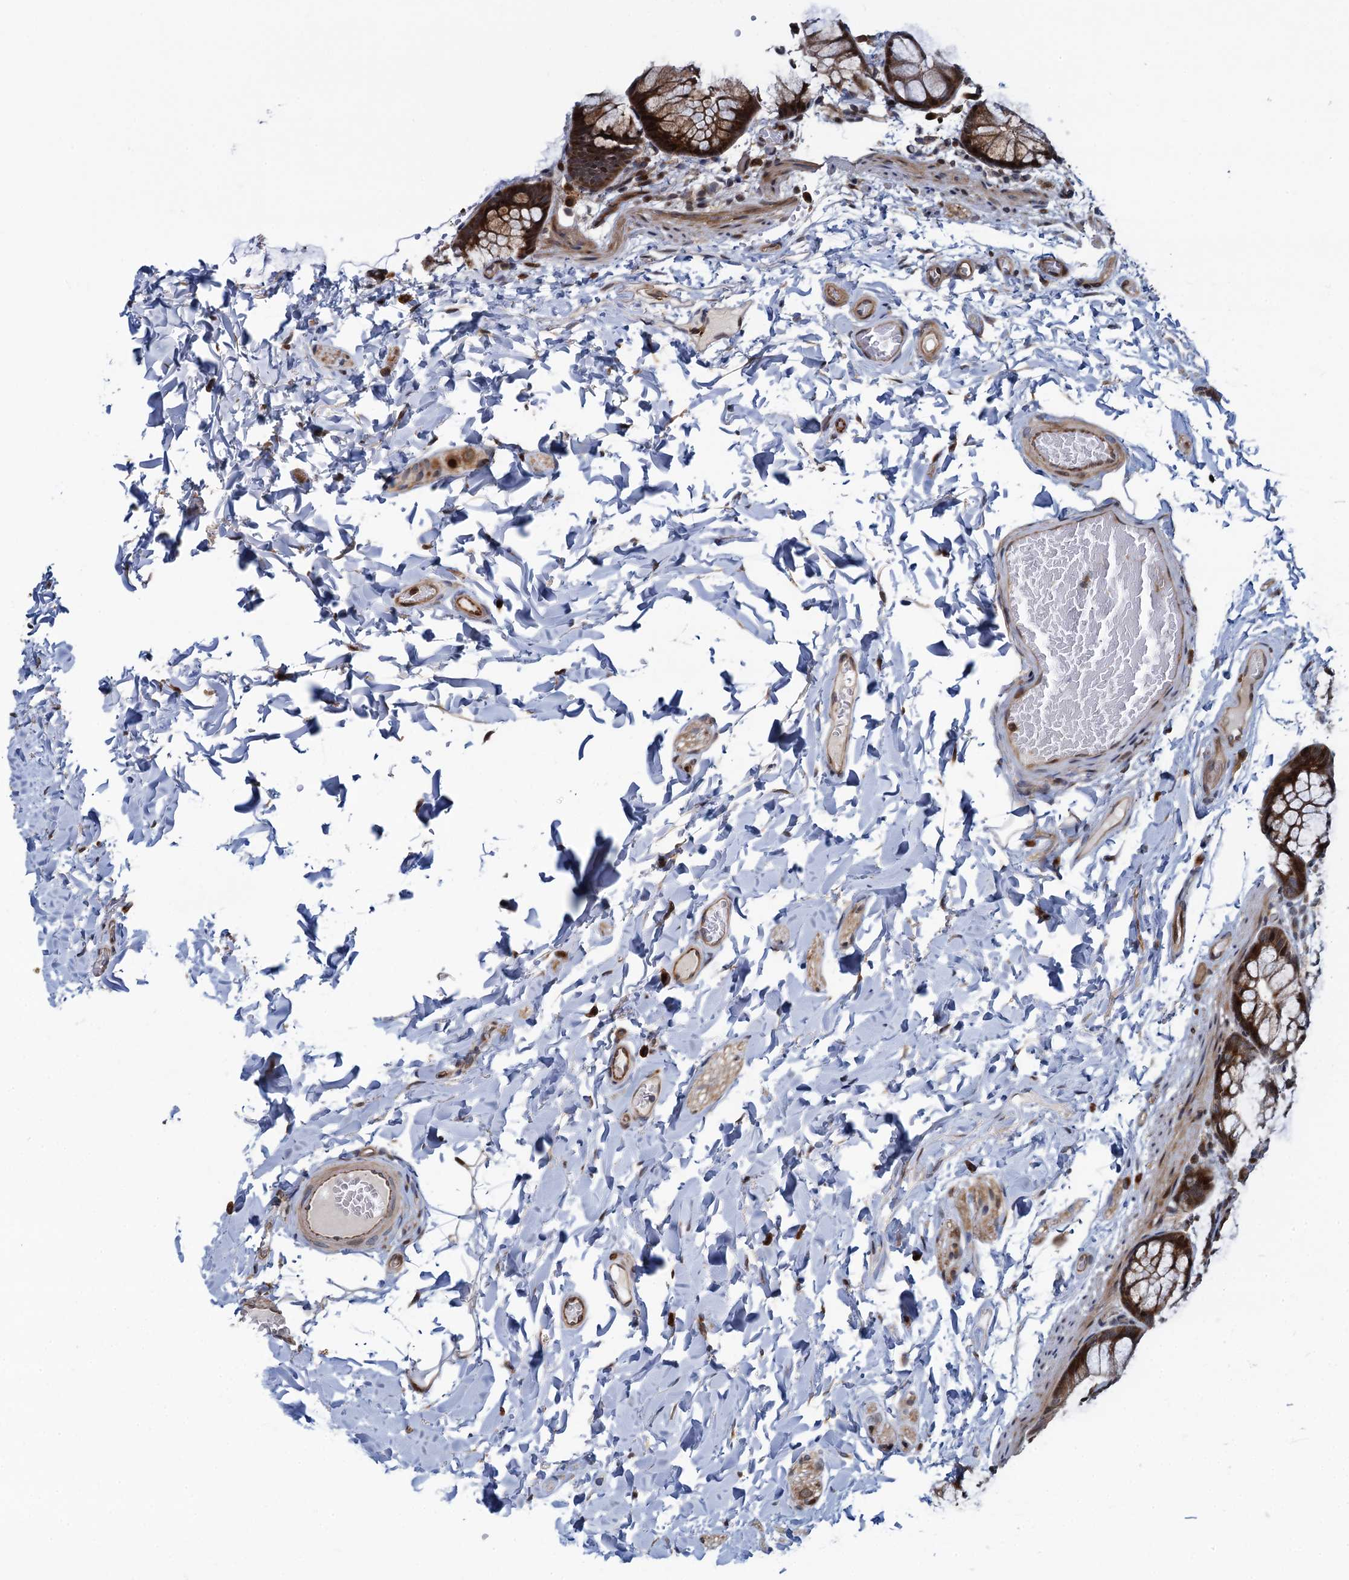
{"staining": {"intensity": "strong", "quantity": ">75%", "location": "cytoplasmic/membranous,nuclear"}, "tissue": "colon", "cell_type": "Endothelial cells", "image_type": "normal", "snomed": [{"axis": "morphology", "description": "Normal tissue, NOS"}, {"axis": "topography", "description": "Colon"}], "caption": "Brown immunohistochemical staining in unremarkable colon displays strong cytoplasmic/membranous,nuclear positivity in approximately >75% of endothelial cells.", "gene": "ATOSA", "patient": {"sex": "male", "age": 47}}